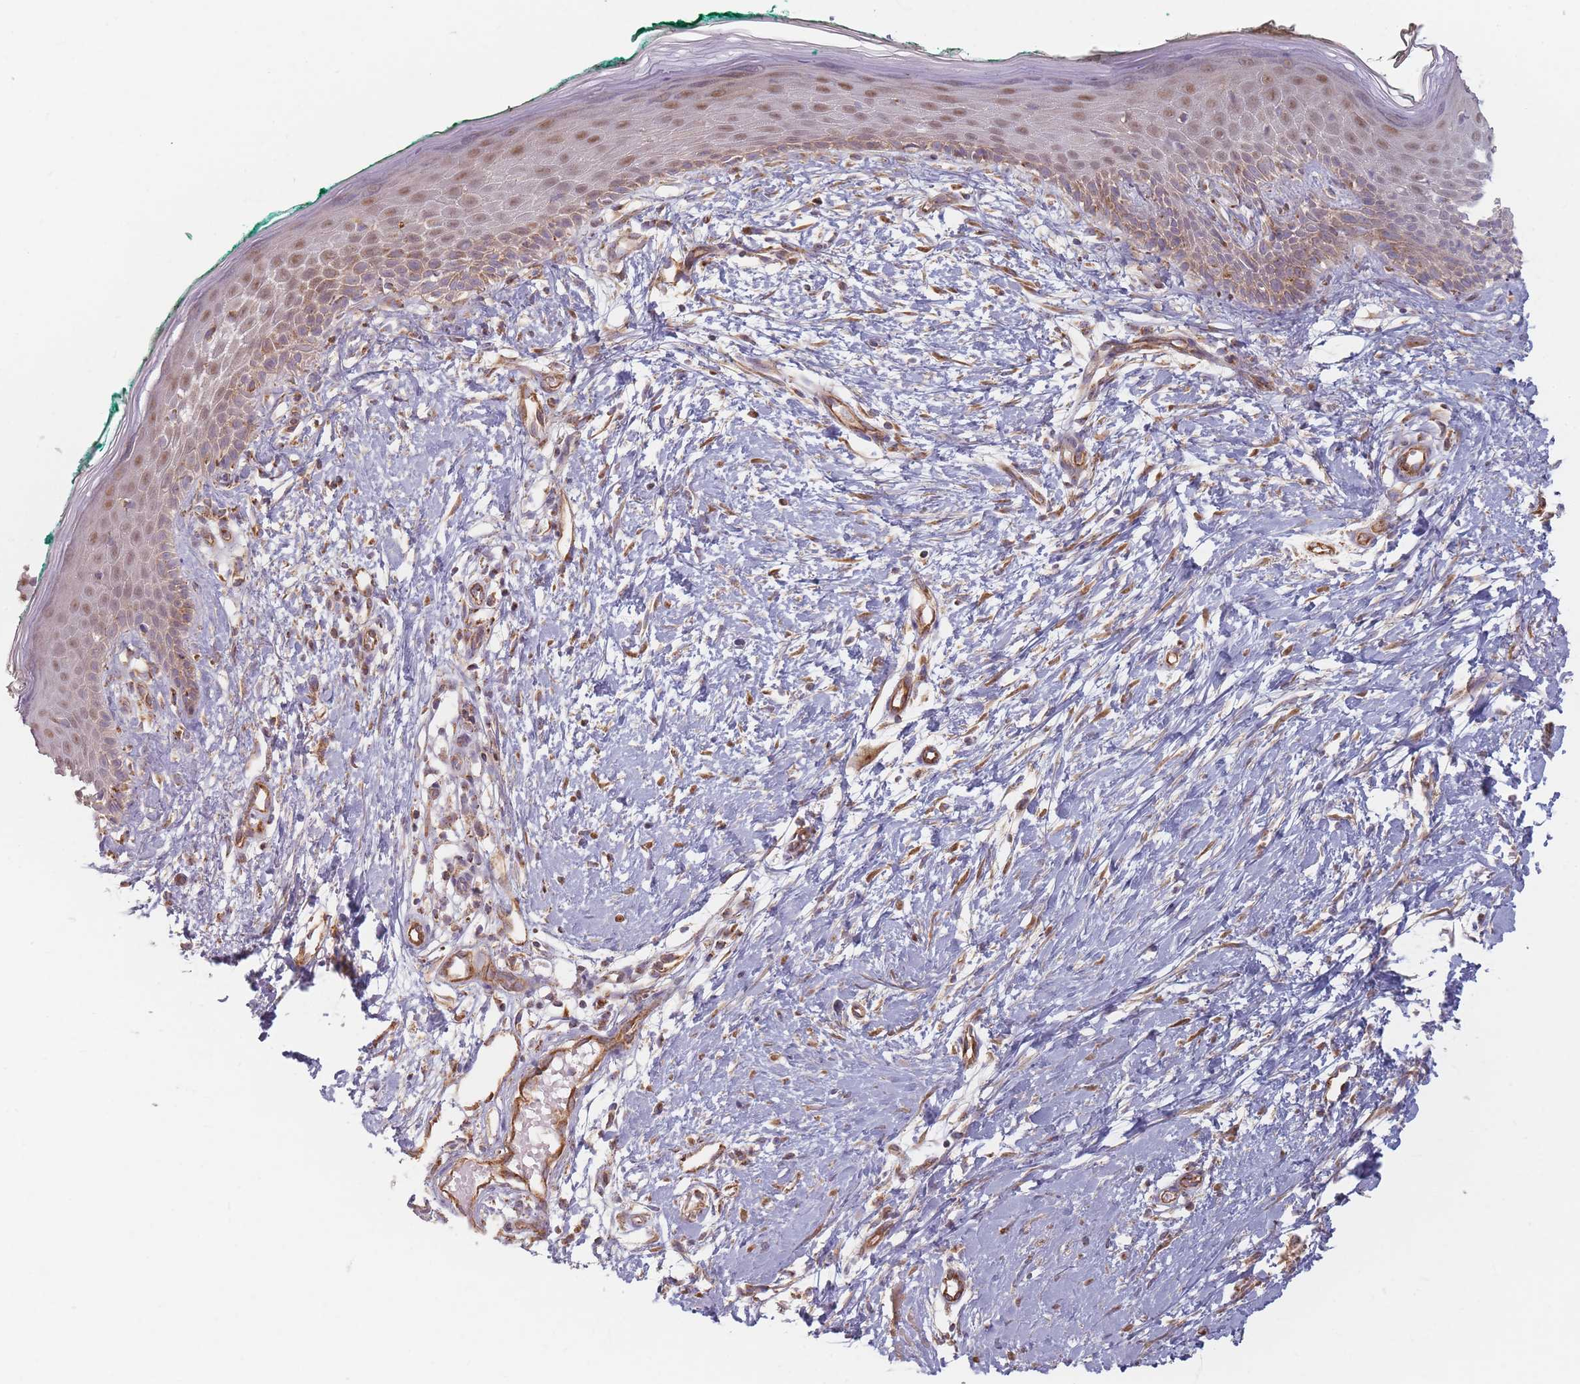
{"staining": {"intensity": "moderate", "quantity": ">75%", "location": "cytoplasmic/membranous"}, "tissue": "skin", "cell_type": "Fibroblasts", "image_type": "normal", "snomed": [{"axis": "morphology", "description": "Normal tissue, NOS"}, {"axis": "morphology", "description": "Malignant melanoma, NOS"}, {"axis": "topography", "description": "Skin"}], "caption": "A photomicrograph of human skin stained for a protein displays moderate cytoplasmic/membranous brown staining in fibroblasts.", "gene": "ESRP2", "patient": {"sex": "male", "age": 62}}